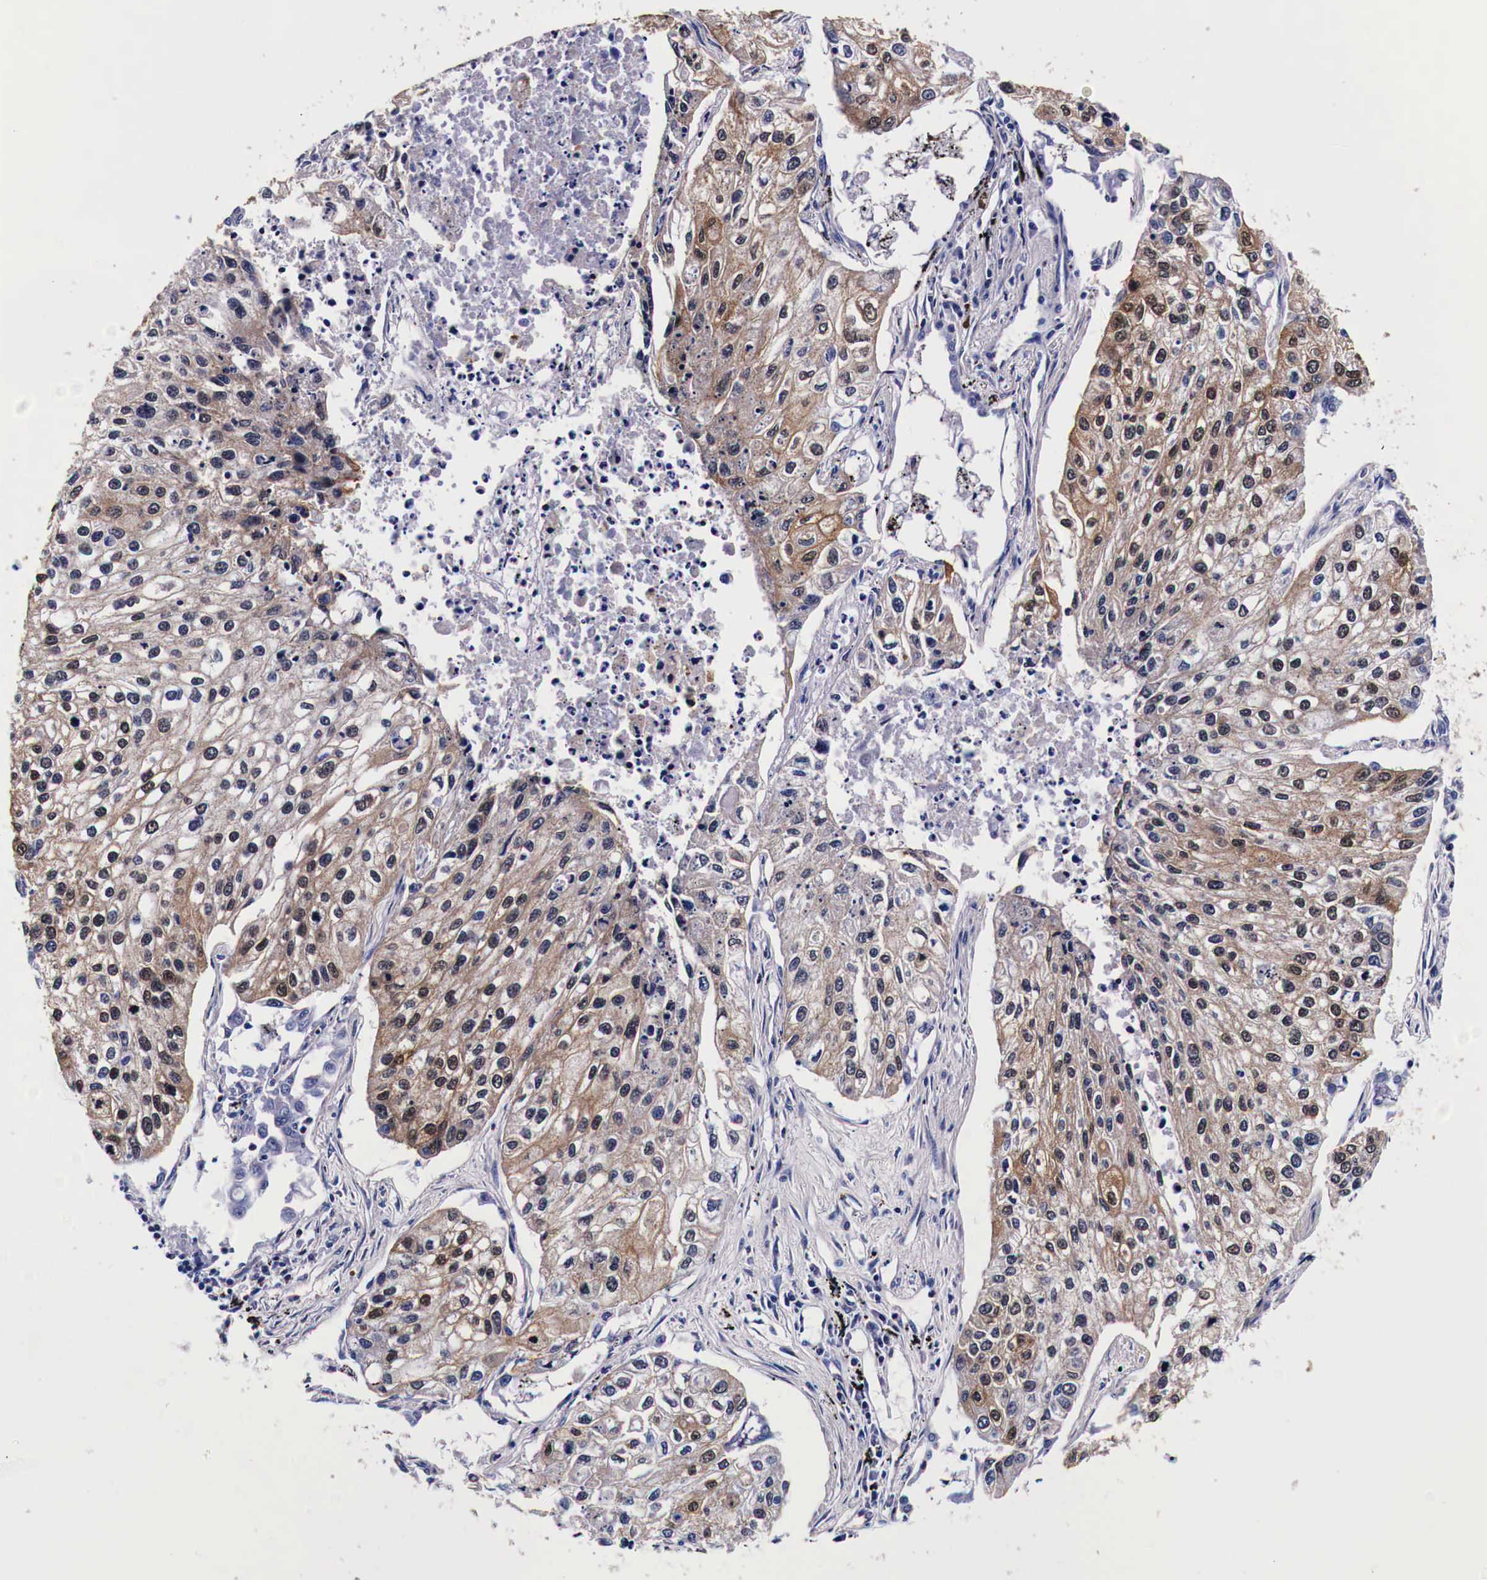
{"staining": {"intensity": "weak", "quantity": "25%-75%", "location": "cytoplasmic/membranous"}, "tissue": "lung cancer", "cell_type": "Tumor cells", "image_type": "cancer", "snomed": [{"axis": "morphology", "description": "Squamous cell carcinoma, NOS"}, {"axis": "topography", "description": "Lung"}], "caption": "This histopathology image shows IHC staining of human lung squamous cell carcinoma, with low weak cytoplasmic/membranous staining in about 25%-75% of tumor cells.", "gene": "HSPB1", "patient": {"sex": "male", "age": 75}}